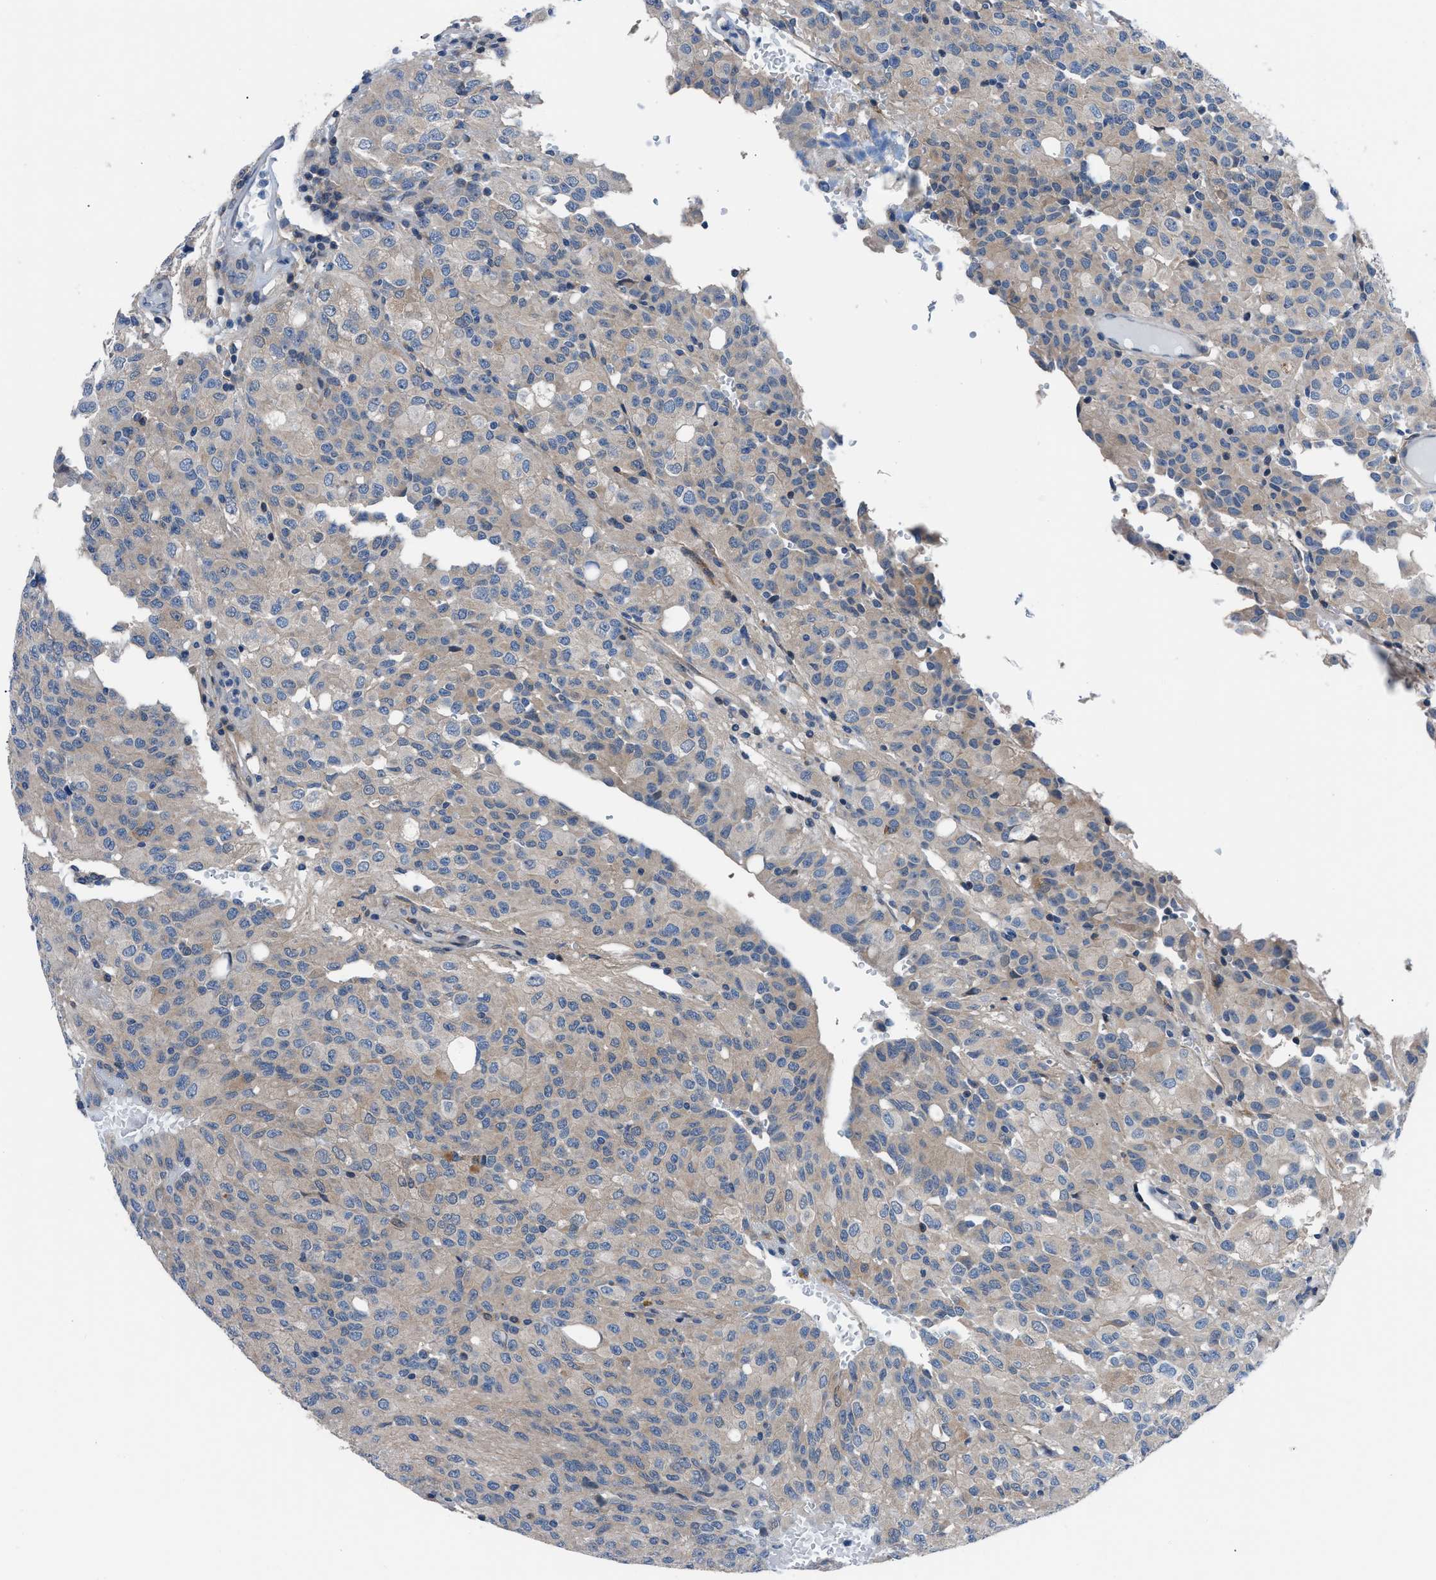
{"staining": {"intensity": "weak", "quantity": ">75%", "location": "cytoplasmic/membranous"}, "tissue": "glioma", "cell_type": "Tumor cells", "image_type": "cancer", "snomed": [{"axis": "morphology", "description": "Glioma, malignant, High grade"}, {"axis": "topography", "description": "Brain"}], "caption": "A high-resolution photomicrograph shows immunohistochemistry (IHC) staining of malignant glioma (high-grade), which displays weak cytoplasmic/membranous expression in about >75% of tumor cells.", "gene": "TMEM45B", "patient": {"sex": "male", "age": 32}}